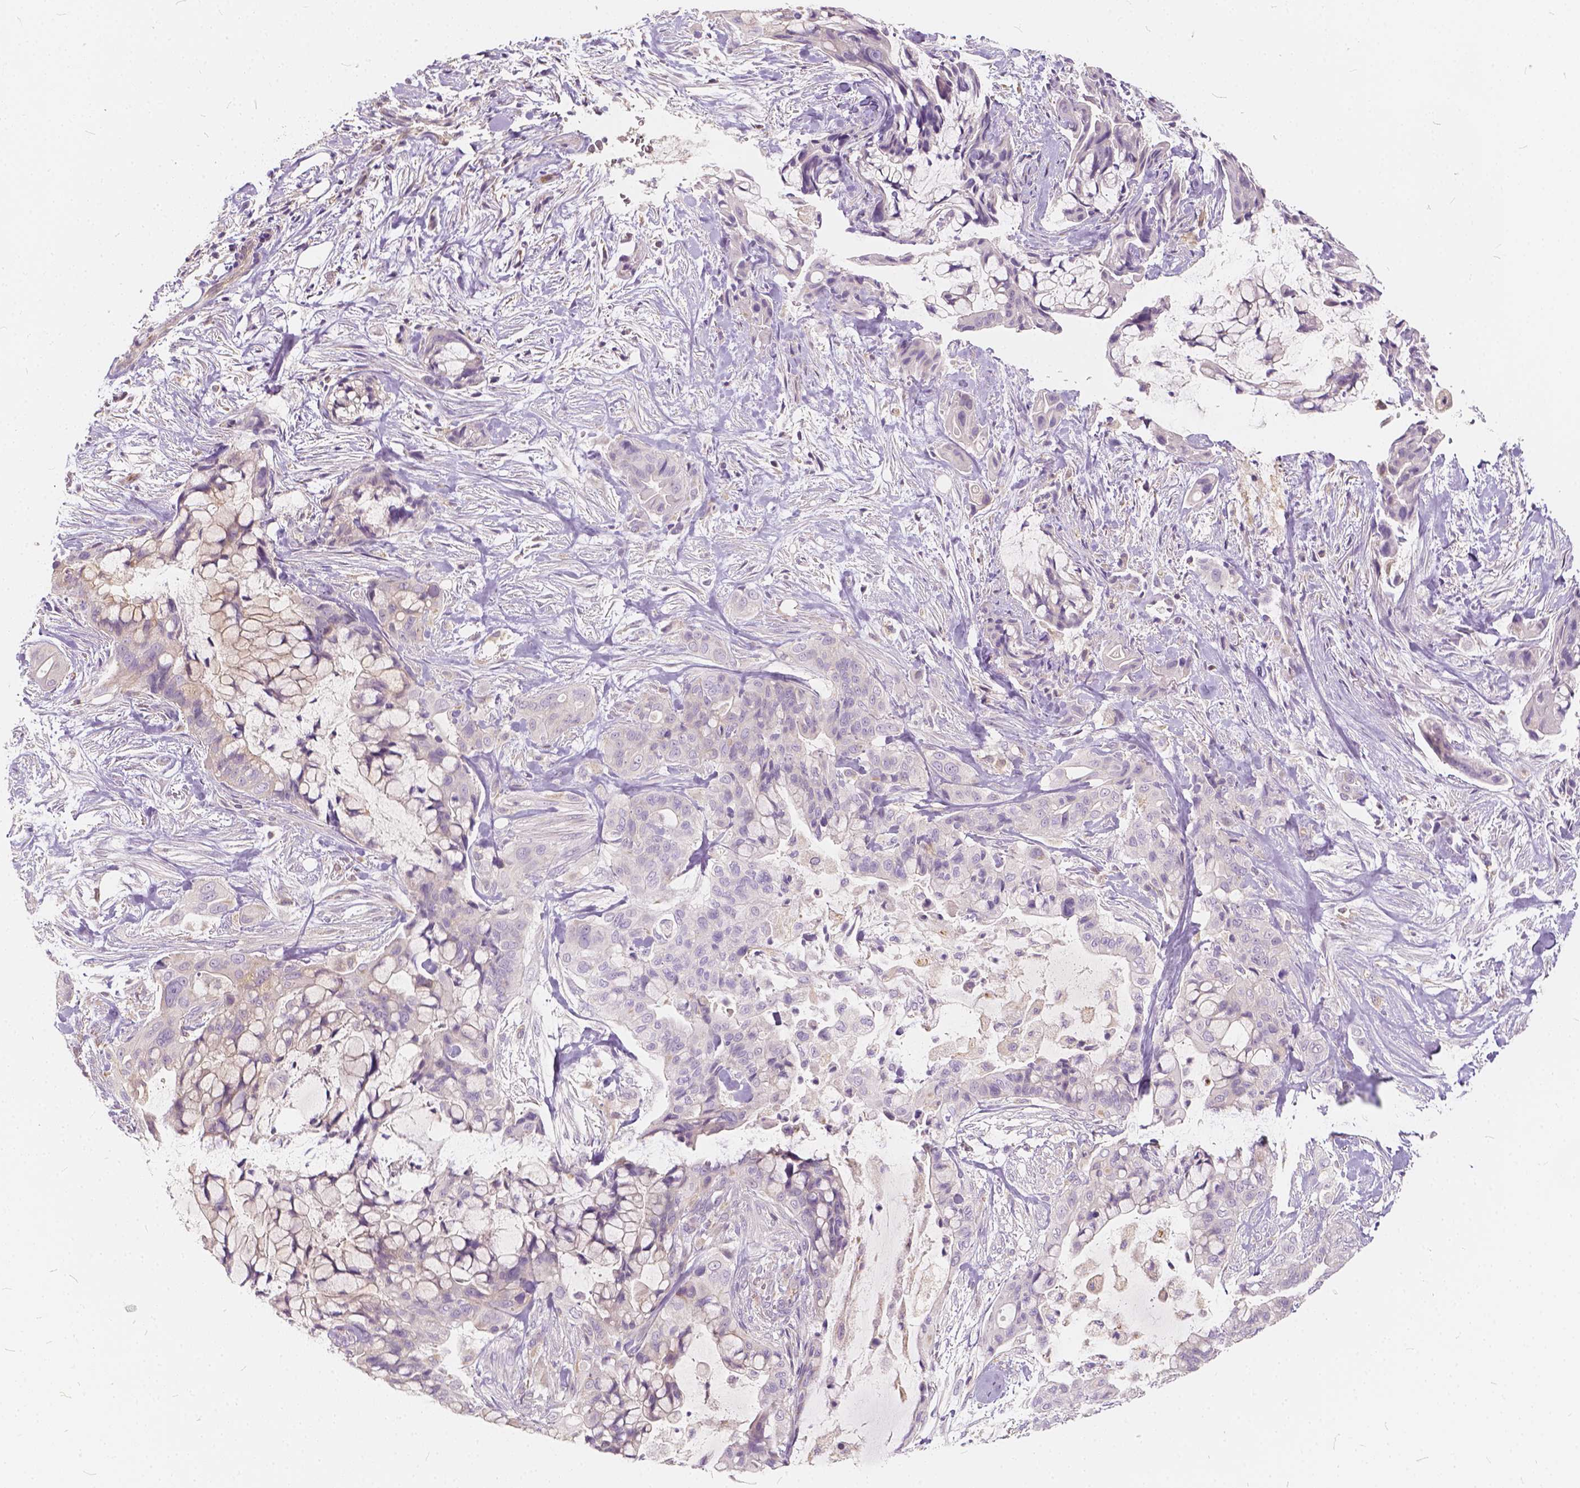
{"staining": {"intensity": "negative", "quantity": "none", "location": "none"}, "tissue": "pancreatic cancer", "cell_type": "Tumor cells", "image_type": "cancer", "snomed": [{"axis": "morphology", "description": "Adenocarcinoma, NOS"}, {"axis": "topography", "description": "Pancreas"}], "caption": "This is a histopathology image of immunohistochemistry staining of pancreatic cancer, which shows no positivity in tumor cells. Brightfield microscopy of IHC stained with DAB (3,3'-diaminobenzidine) (brown) and hematoxylin (blue), captured at high magnification.", "gene": "KIAA0513", "patient": {"sex": "male", "age": 71}}